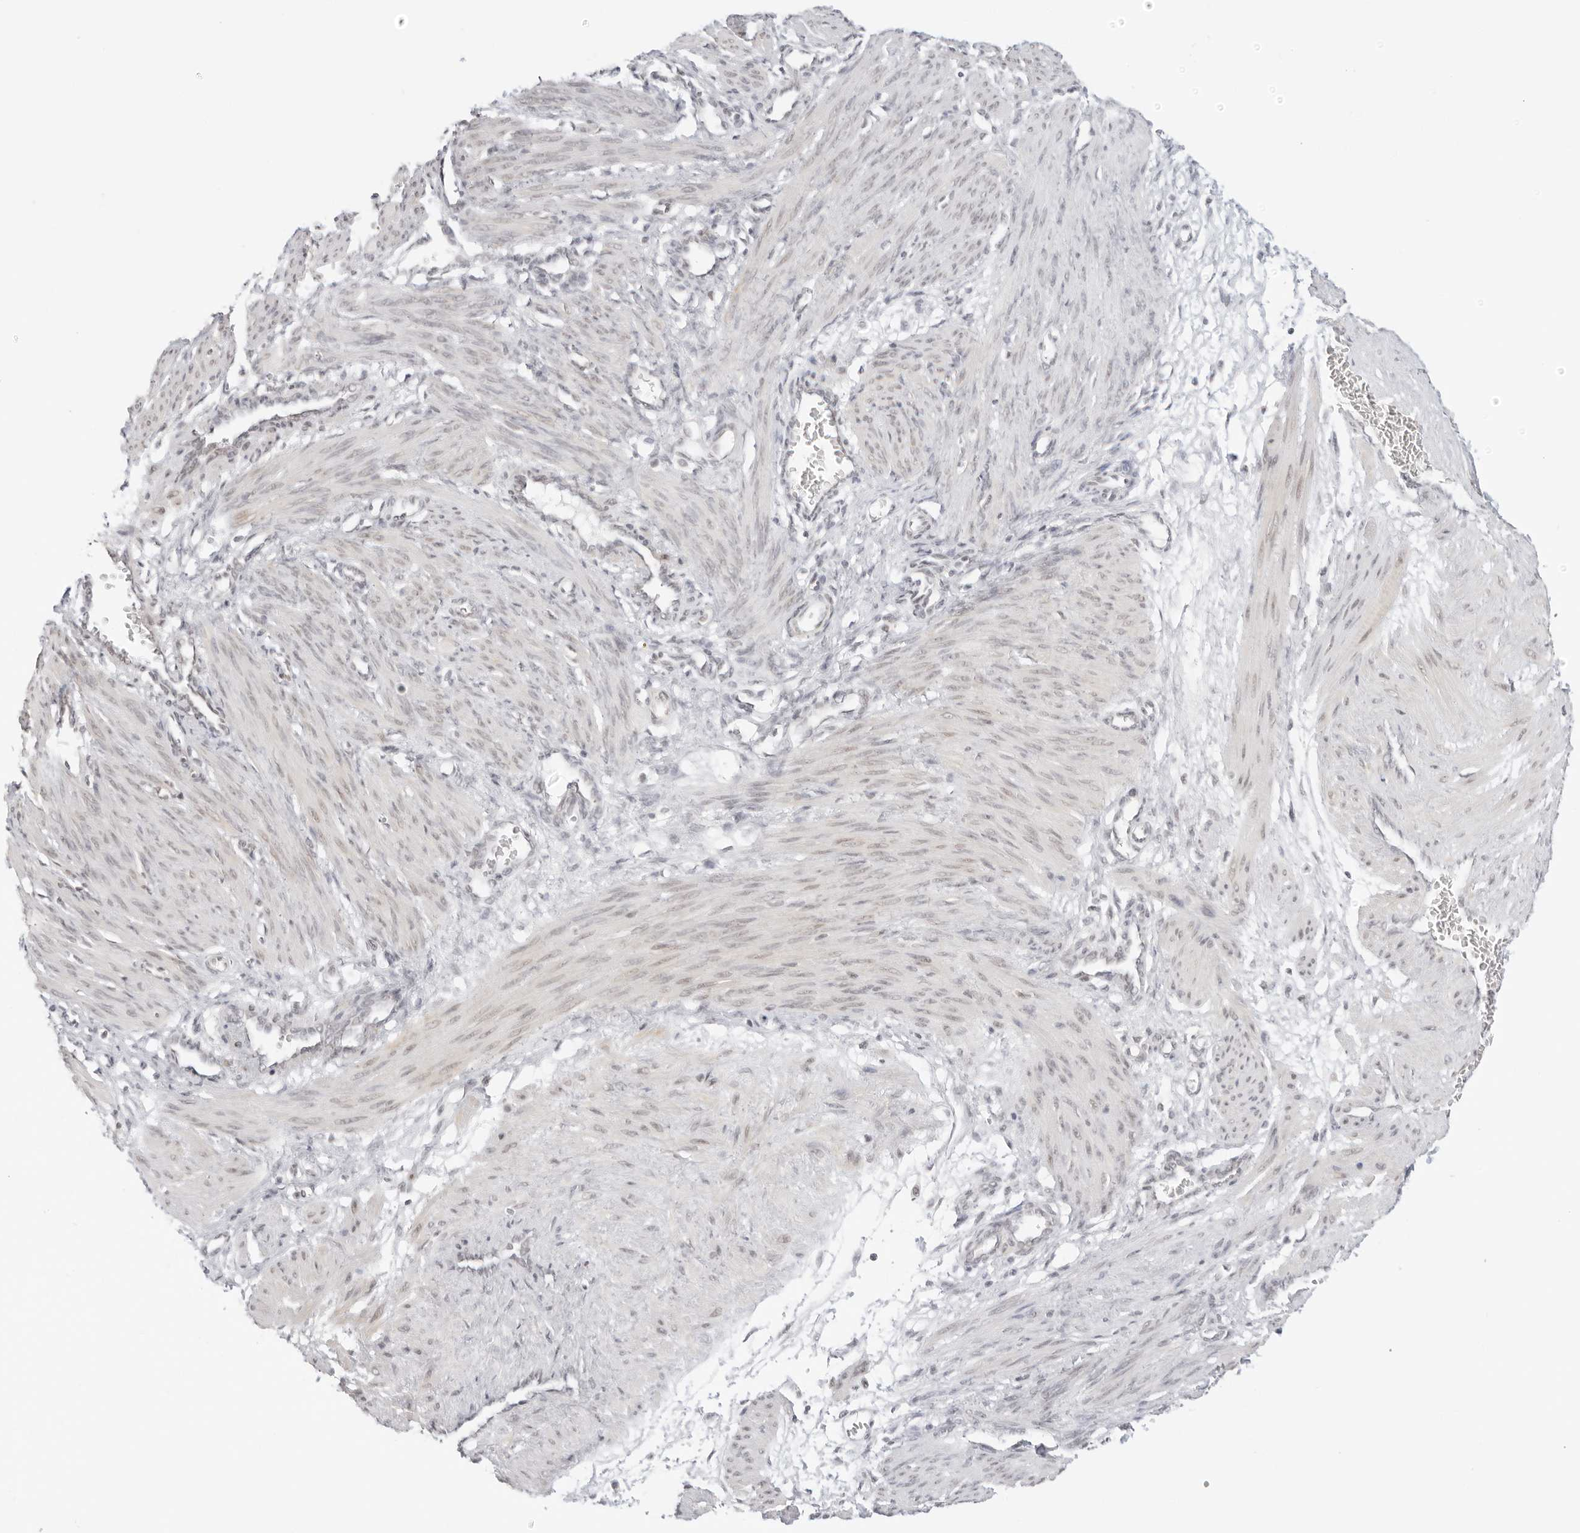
{"staining": {"intensity": "weak", "quantity": "<25%", "location": "nuclear"}, "tissue": "smooth muscle", "cell_type": "Smooth muscle cells", "image_type": "normal", "snomed": [{"axis": "morphology", "description": "Normal tissue, NOS"}, {"axis": "topography", "description": "Endometrium"}], "caption": "Unremarkable smooth muscle was stained to show a protein in brown. There is no significant positivity in smooth muscle cells. The staining is performed using DAB (3,3'-diaminobenzidine) brown chromogen with nuclei counter-stained in using hematoxylin.", "gene": "TCIM", "patient": {"sex": "female", "age": 33}}